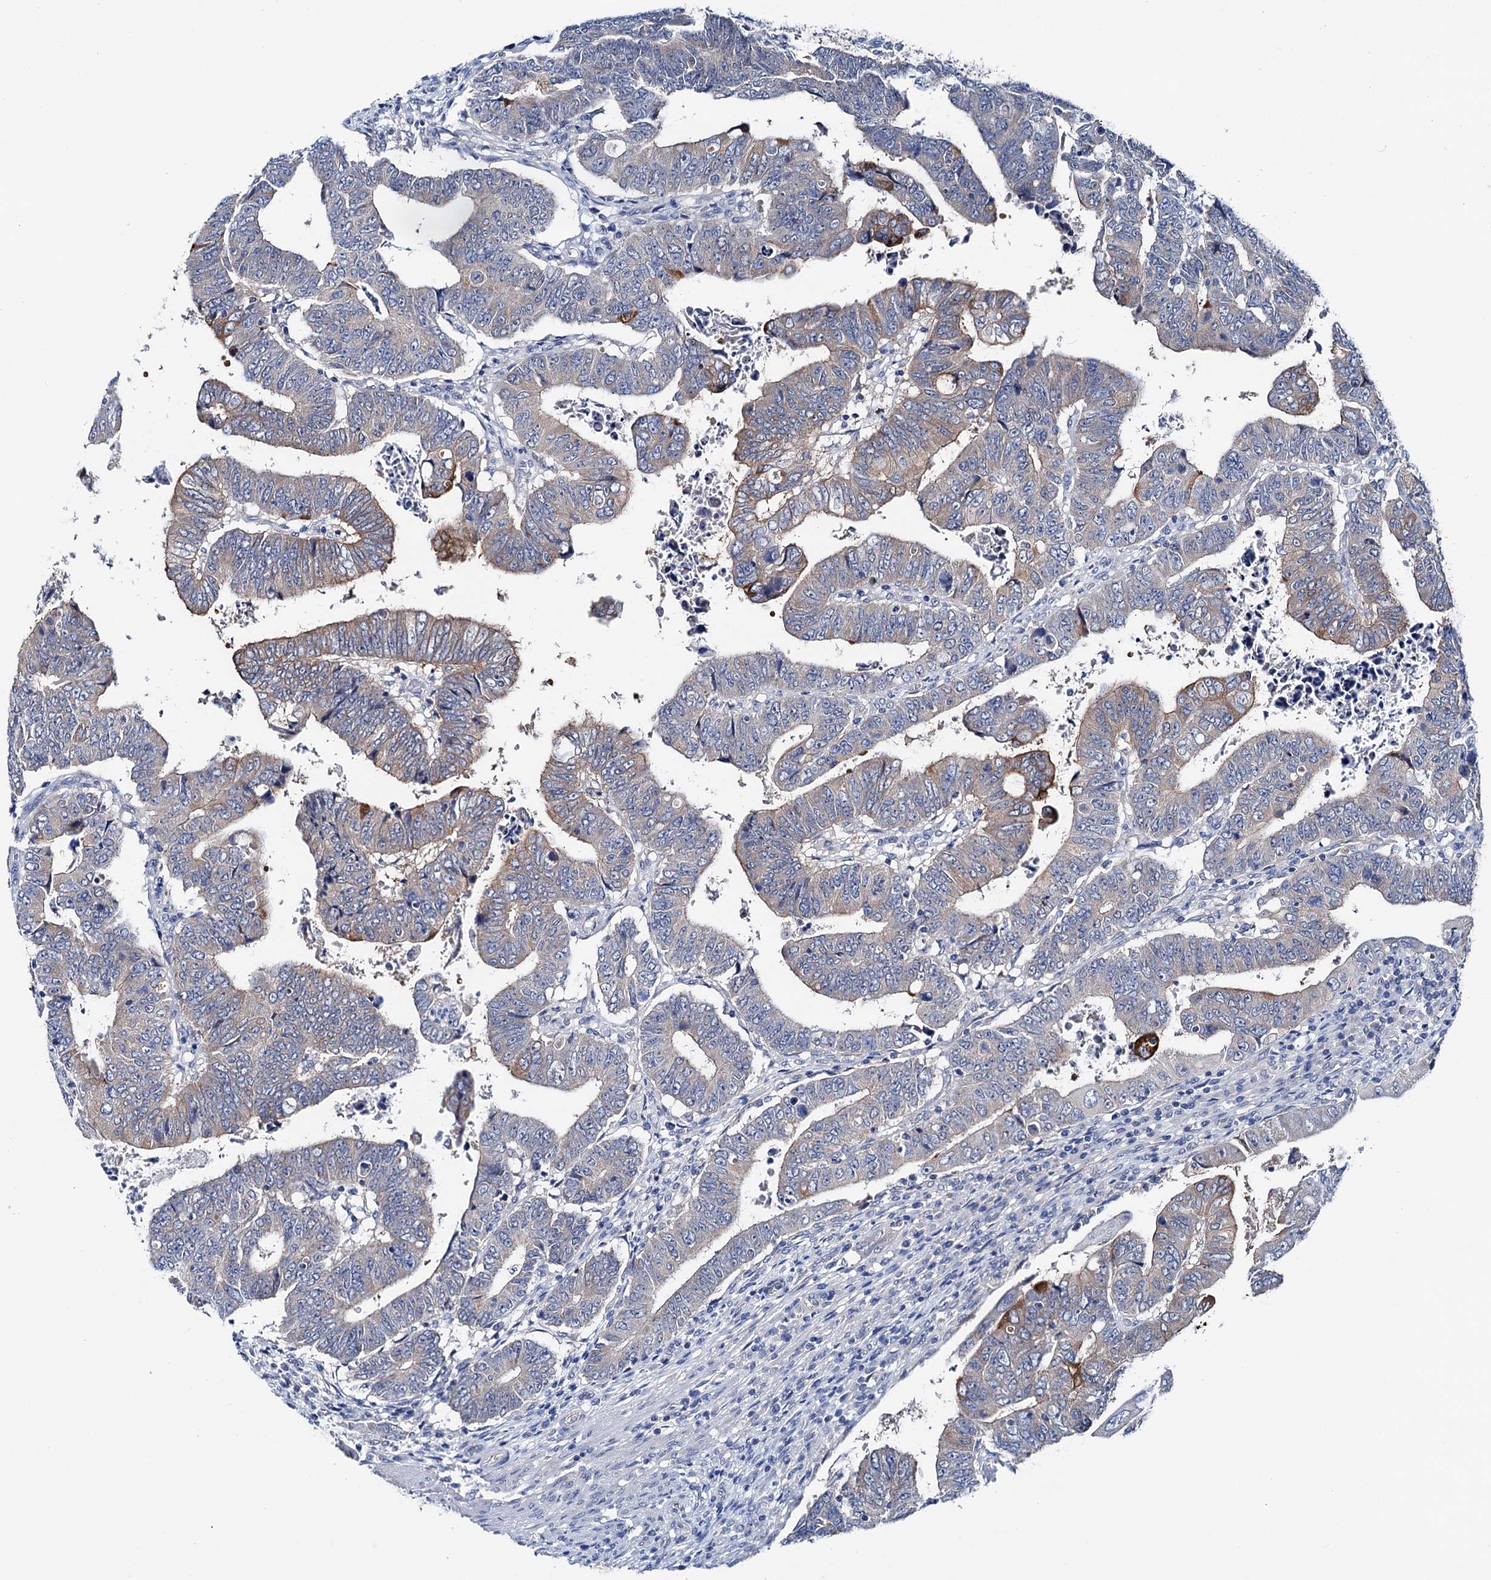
{"staining": {"intensity": "weak", "quantity": "<25%", "location": "cytoplasmic/membranous"}, "tissue": "colorectal cancer", "cell_type": "Tumor cells", "image_type": "cancer", "snomed": [{"axis": "morphology", "description": "Normal tissue, NOS"}, {"axis": "morphology", "description": "Adenocarcinoma, NOS"}, {"axis": "topography", "description": "Rectum"}], "caption": "Immunohistochemistry of human adenocarcinoma (colorectal) reveals no staining in tumor cells.", "gene": "SHROOM1", "patient": {"sex": "female", "age": 65}}